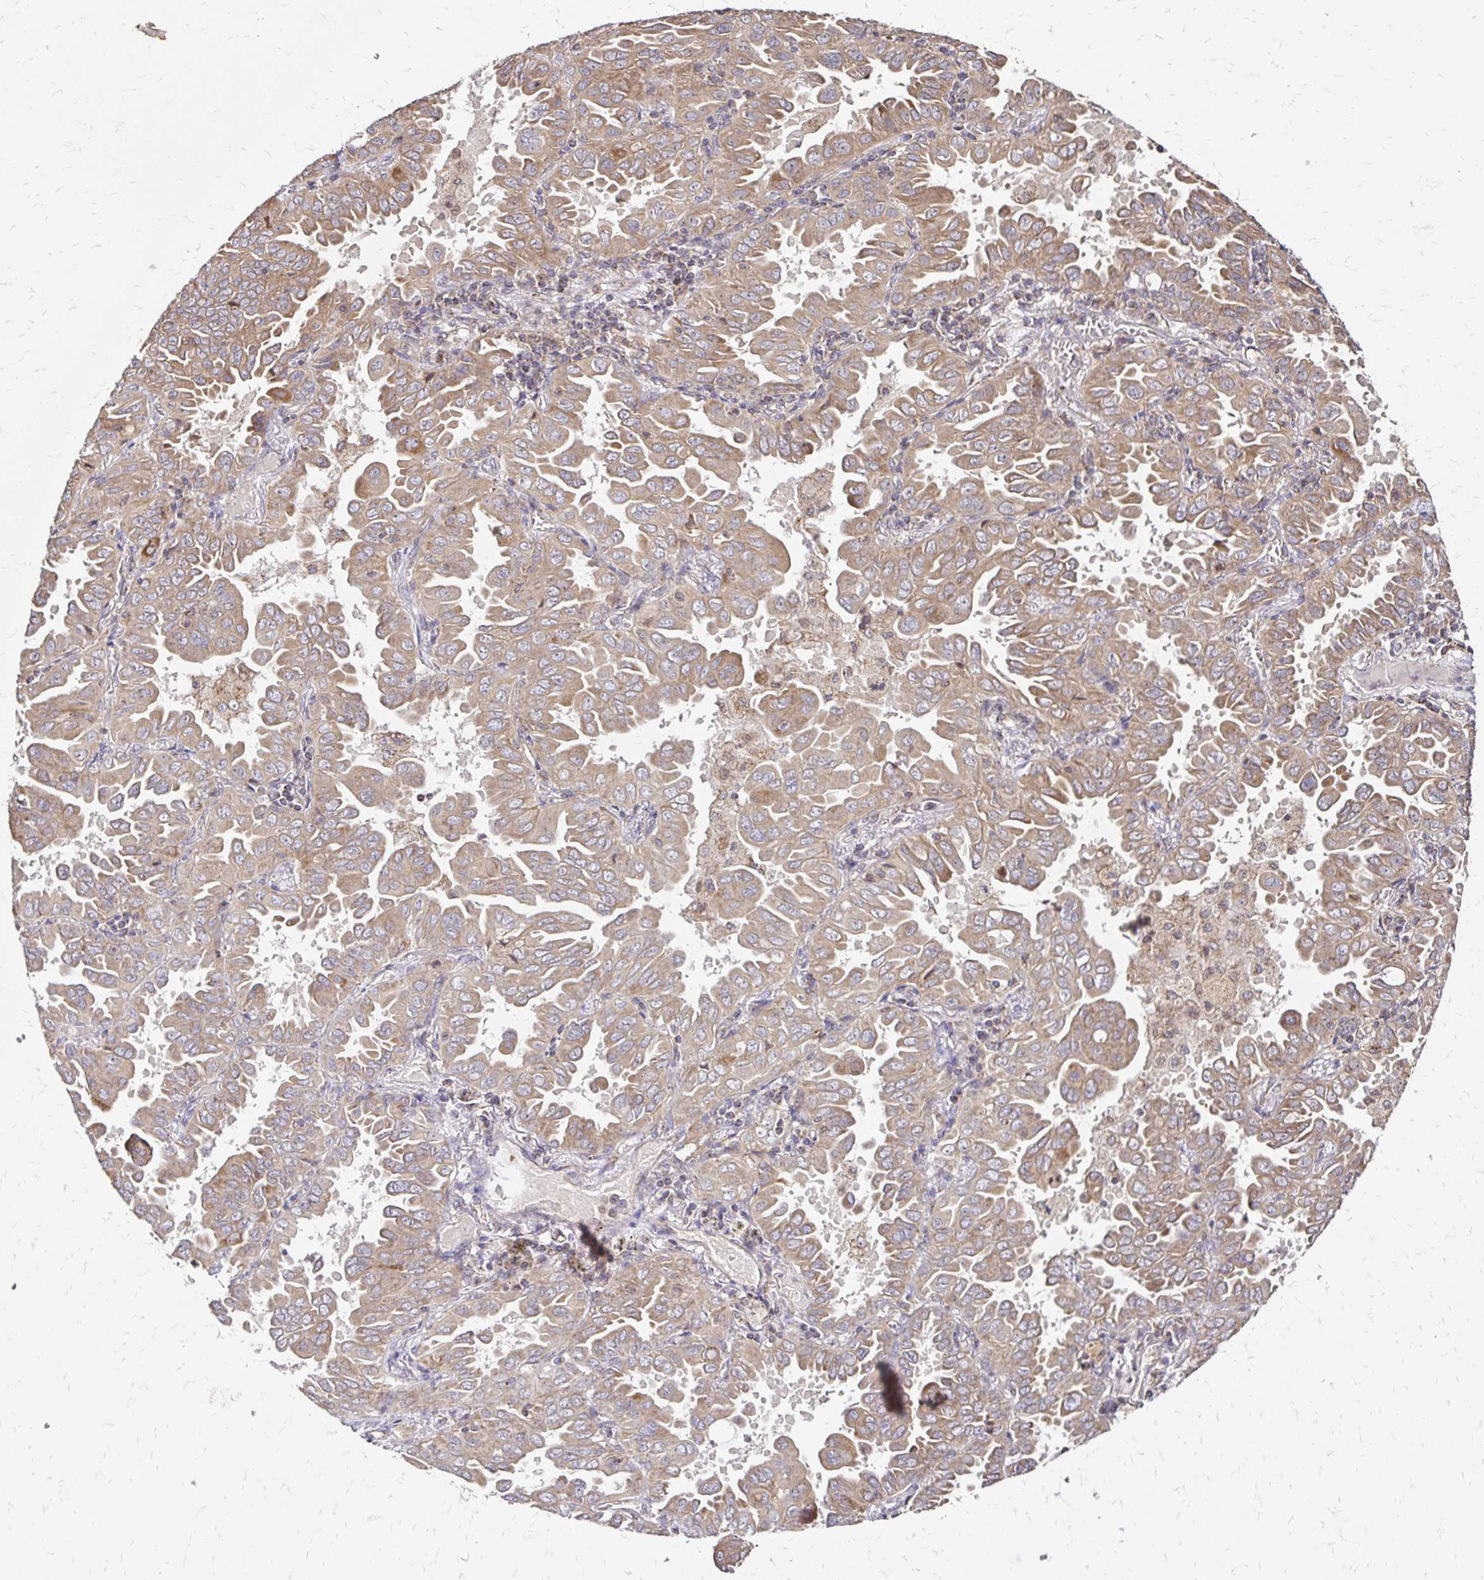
{"staining": {"intensity": "moderate", "quantity": ">75%", "location": "cytoplasmic/membranous"}, "tissue": "lung cancer", "cell_type": "Tumor cells", "image_type": "cancer", "snomed": [{"axis": "morphology", "description": "Adenocarcinoma, NOS"}, {"axis": "topography", "description": "Lung"}], "caption": "Human adenocarcinoma (lung) stained with a brown dye exhibits moderate cytoplasmic/membranous positive staining in approximately >75% of tumor cells.", "gene": "ZW10", "patient": {"sex": "male", "age": 64}}